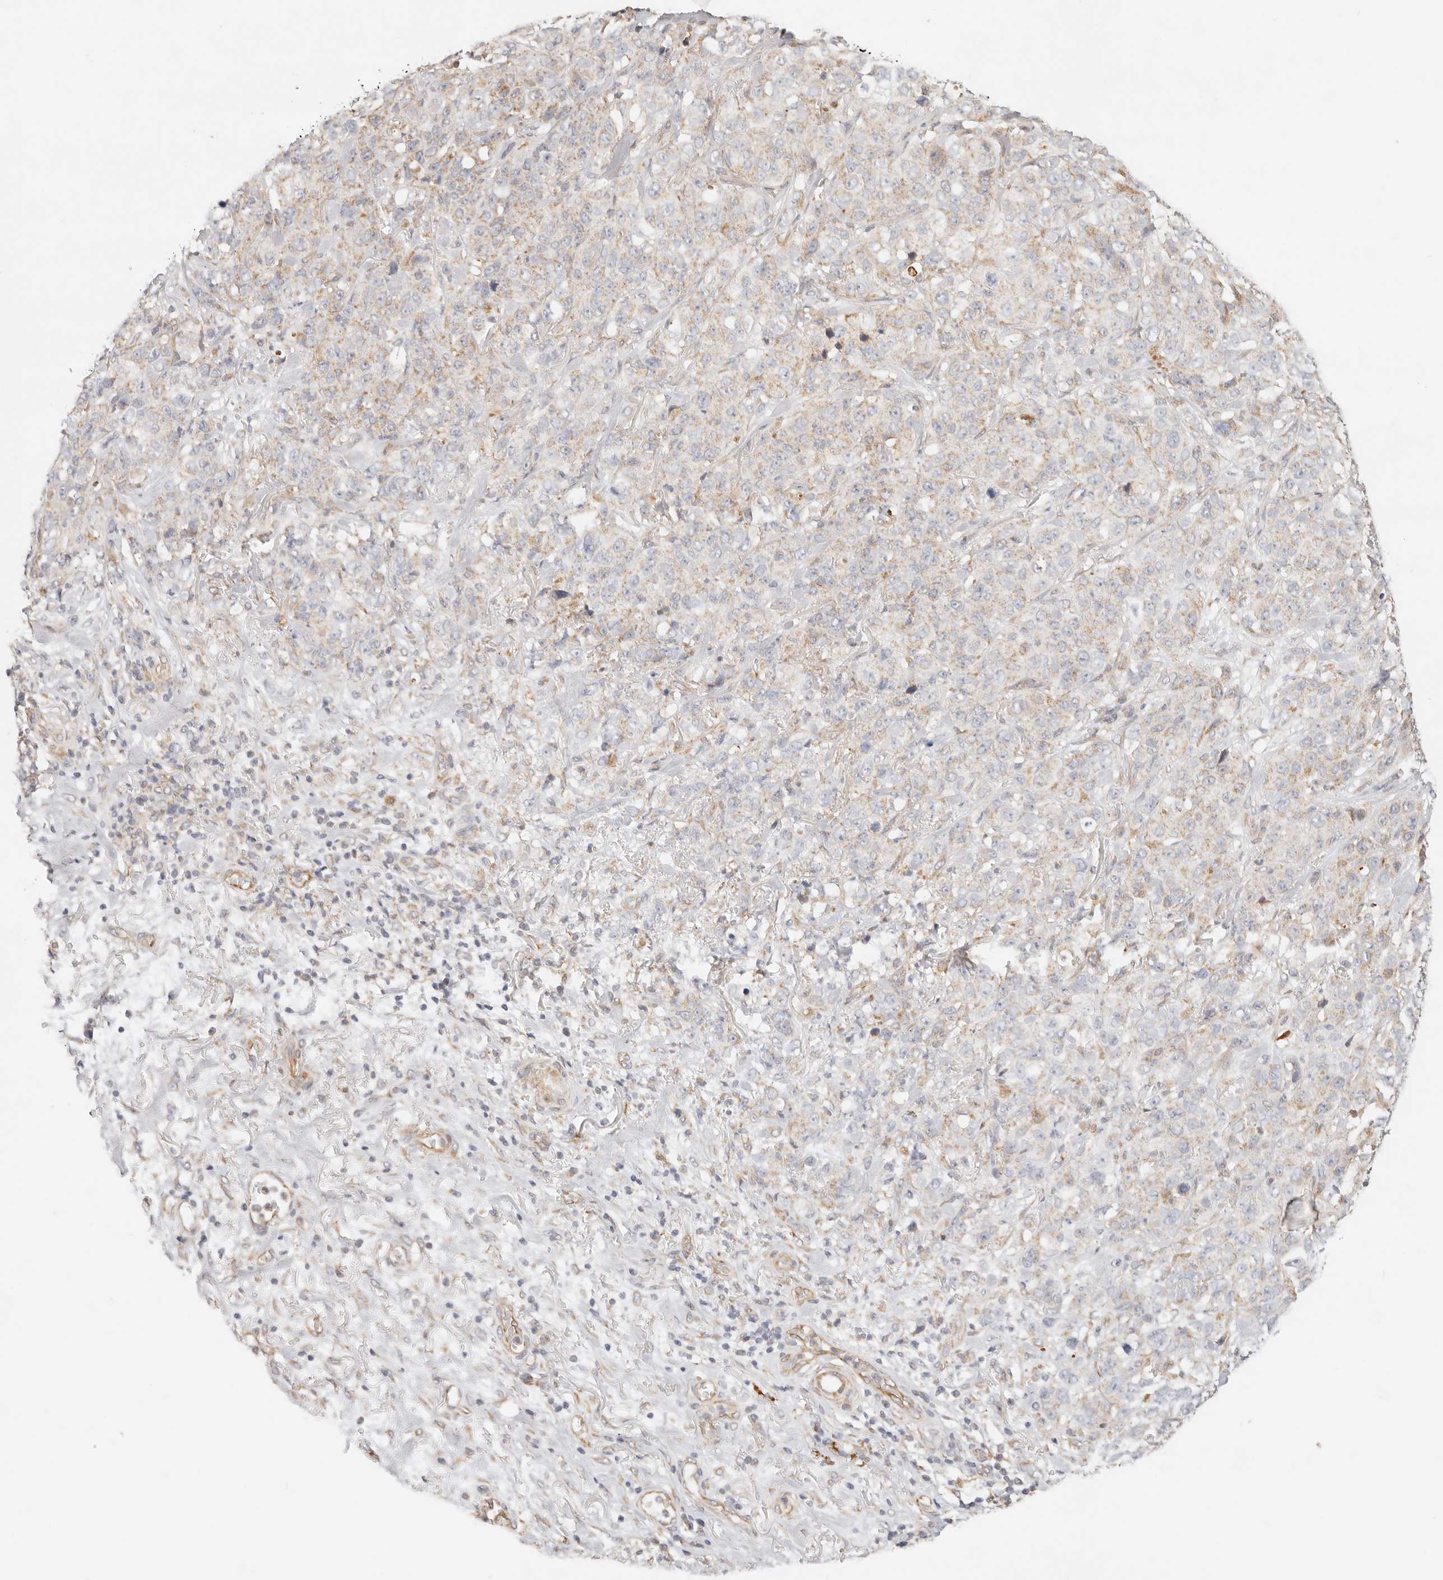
{"staining": {"intensity": "weak", "quantity": "25%-75%", "location": "cytoplasmic/membranous"}, "tissue": "stomach cancer", "cell_type": "Tumor cells", "image_type": "cancer", "snomed": [{"axis": "morphology", "description": "Adenocarcinoma, NOS"}, {"axis": "topography", "description": "Stomach"}], "caption": "Adenocarcinoma (stomach) stained for a protein (brown) demonstrates weak cytoplasmic/membranous positive expression in about 25%-75% of tumor cells.", "gene": "ZC3H11A", "patient": {"sex": "male", "age": 48}}